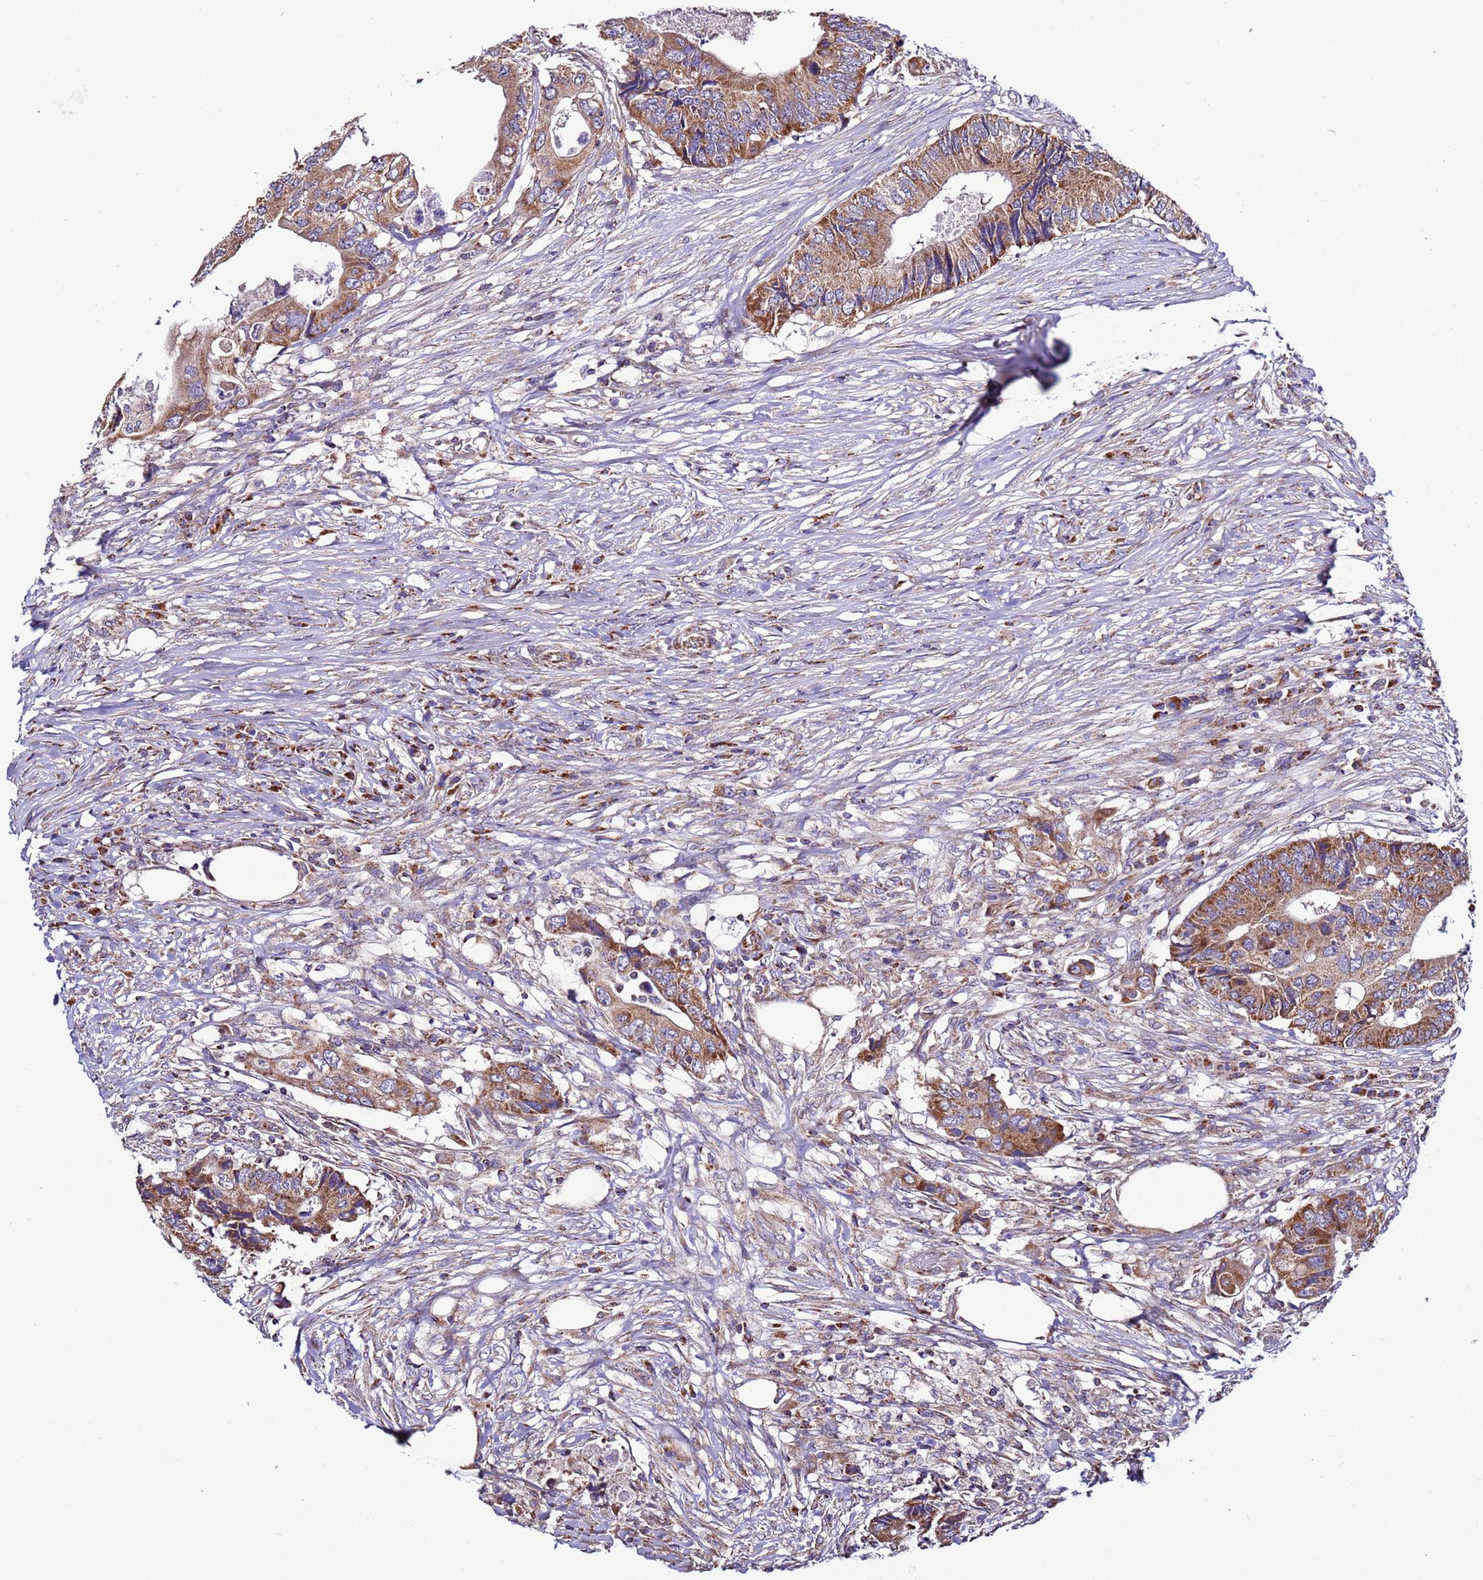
{"staining": {"intensity": "moderate", "quantity": ">75%", "location": "cytoplasmic/membranous"}, "tissue": "colorectal cancer", "cell_type": "Tumor cells", "image_type": "cancer", "snomed": [{"axis": "morphology", "description": "Adenocarcinoma, NOS"}, {"axis": "topography", "description": "Colon"}], "caption": "Immunohistochemical staining of adenocarcinoma (colorectal) exhibits medium levels of moderate cytoplasmic/membranous protein staining in about >75% of tumor cells. (DAB (3,3'-diaminobenzidine) = brown stain, brightfield microscopy at high magnification).", "gene": "AHI1", "patient": {"sex": "male", "age": 71}}